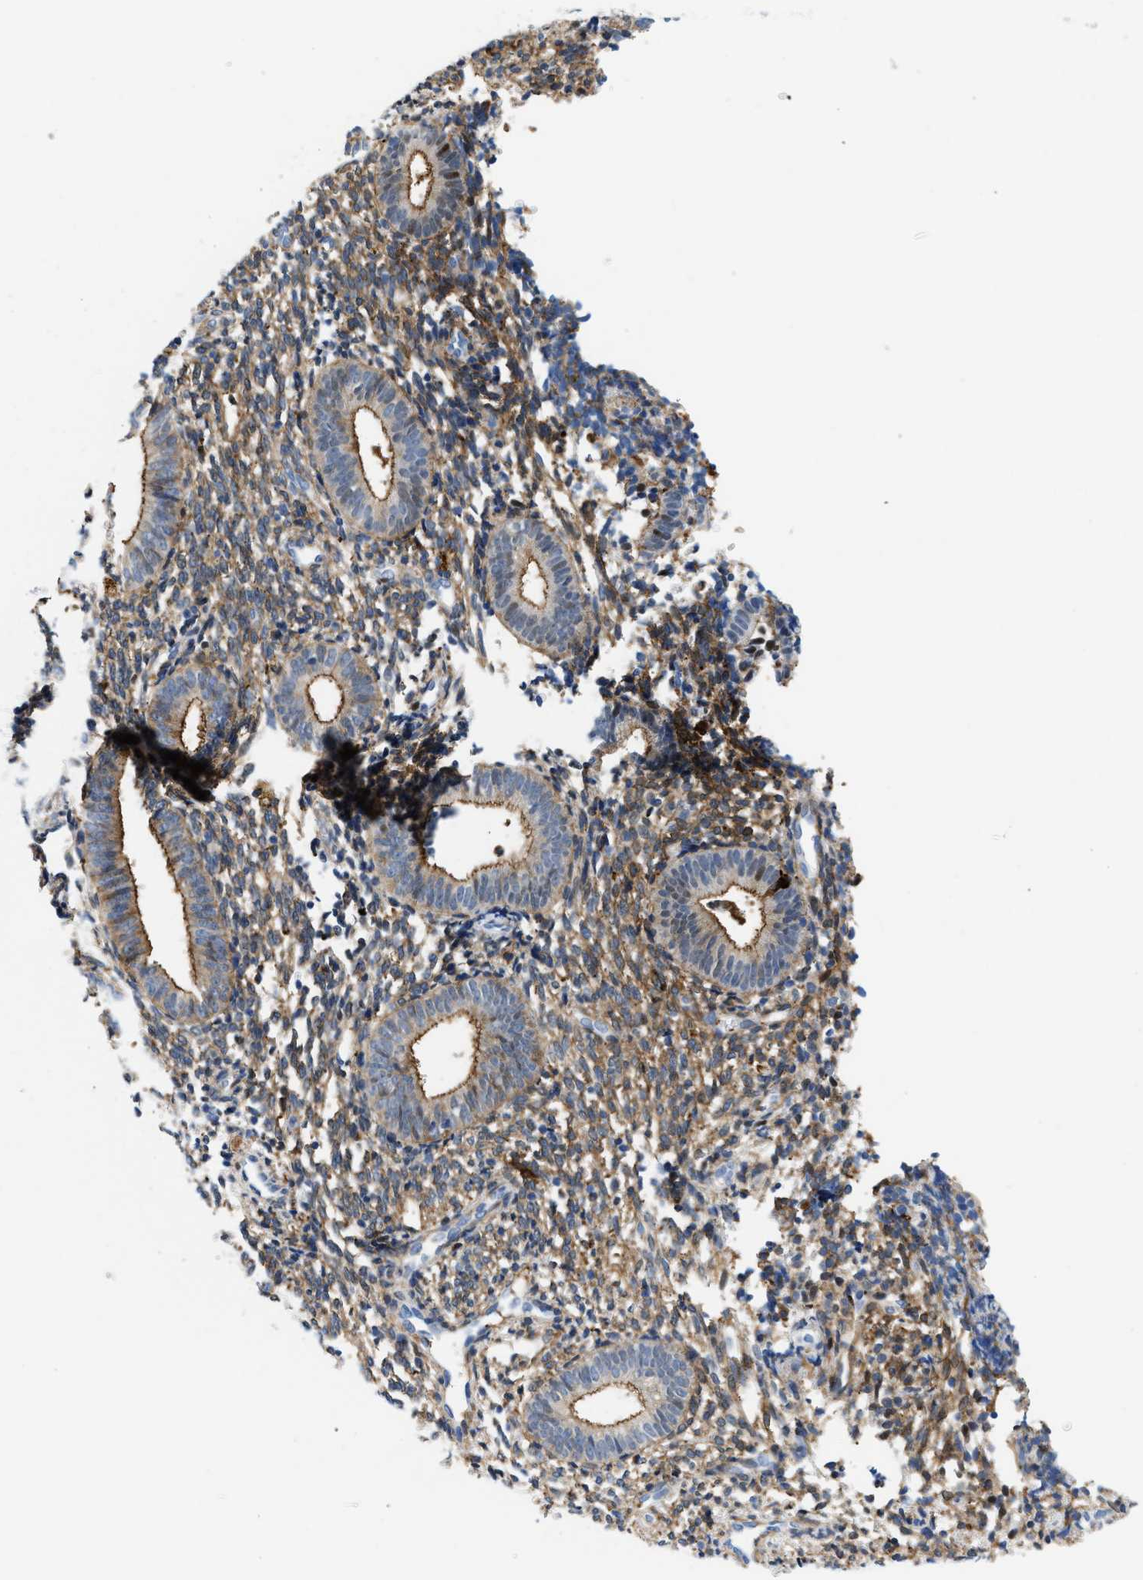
{"staining": {"intensity": "moderate", "quantity": "25%-75%", "location": "cytoplasmic/membranous"}, "tissue": "endometrium", "cell_type": "Cells in endometrial stroma", "image_type": "normal", "snomed": [{"axis": "morphology", "description": "Normal tissue, NOS"}, {"axis": "topography", "description": "Uterus"}, {"axis": "topography", "description": "Endometrium"}], "caption": "Immunohistochemistry of unremarkable human endometrium displays medium levels of moderate cytoplasmic/membranous positivity in about 25%-75% of cells in endometrial stroma.", "gene": "GSN", "patient": {"sex": "female", "age": 33}}